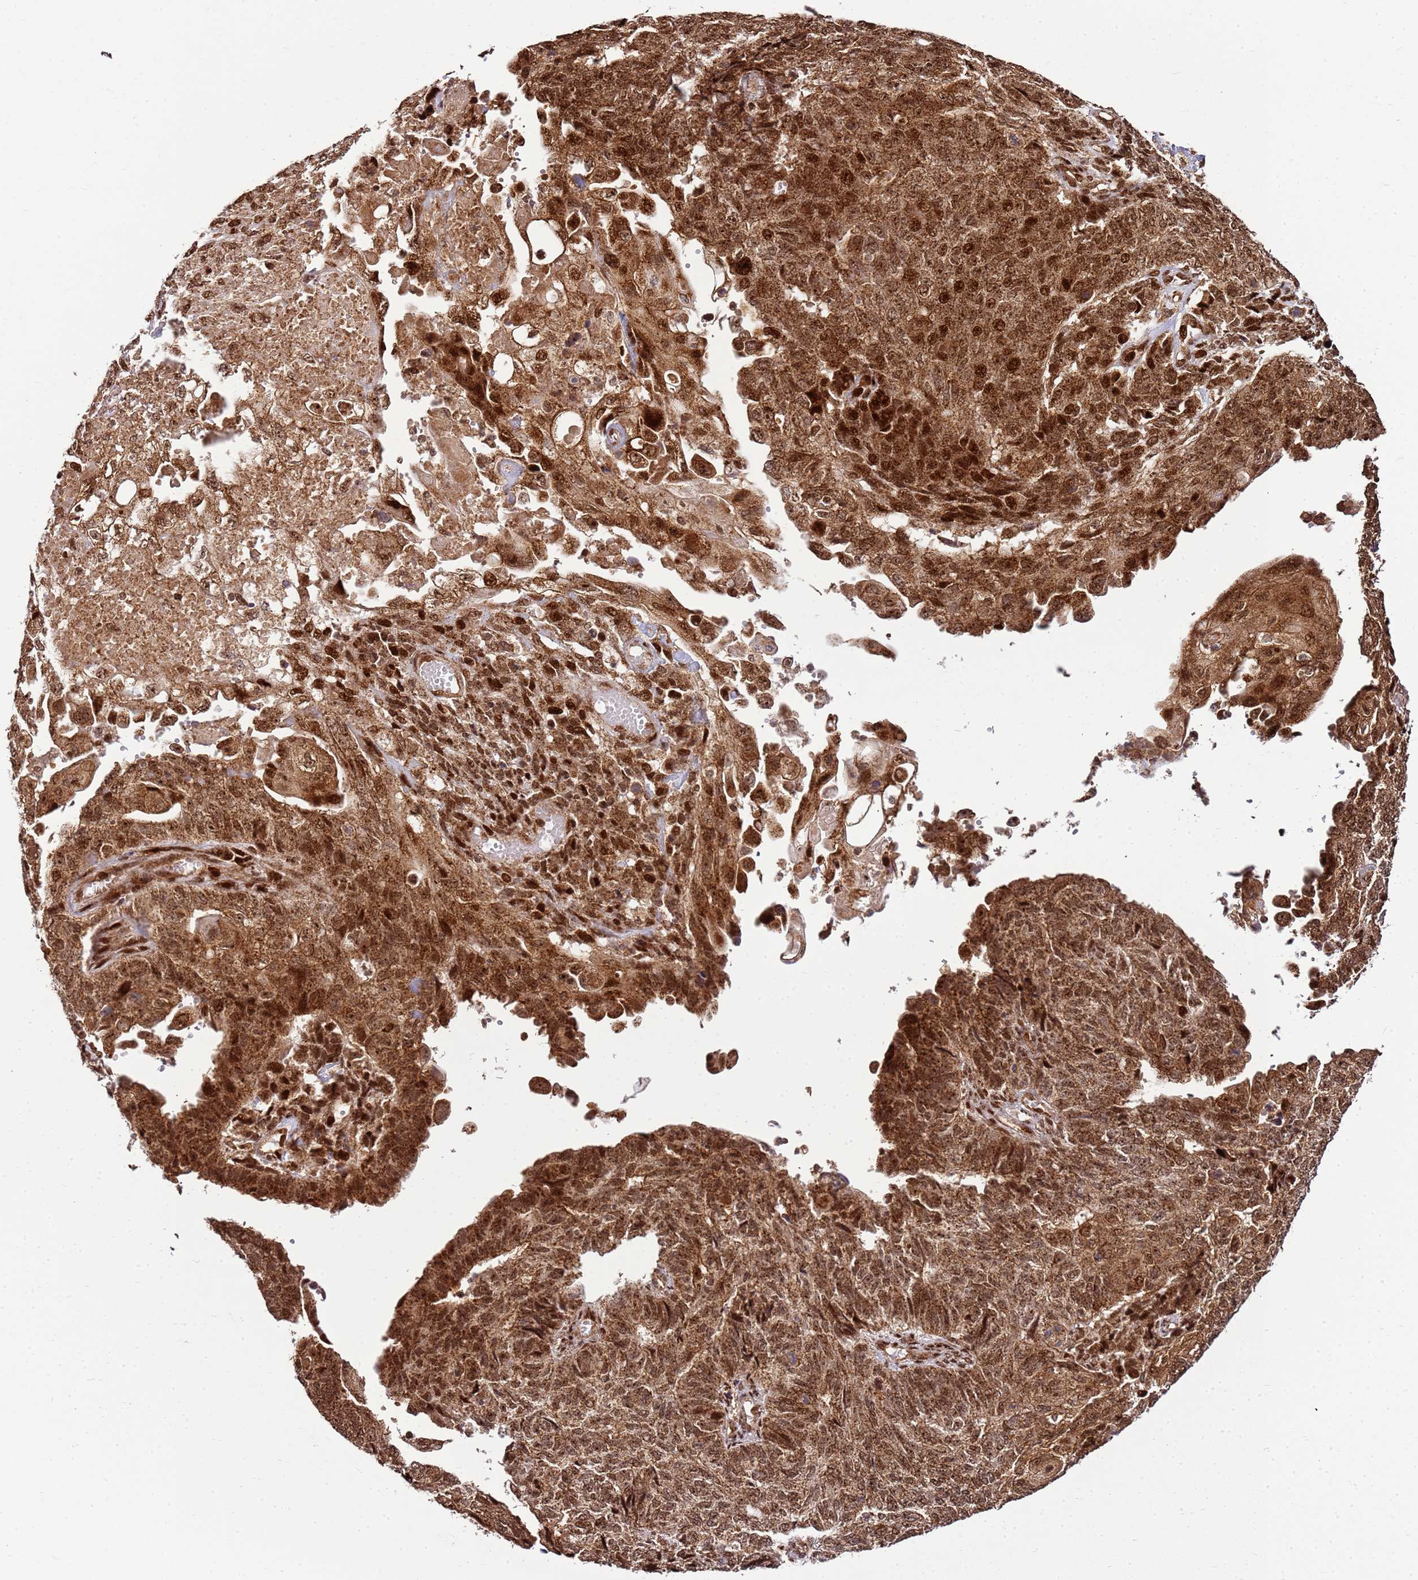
{"staining": {"intensity": "strong", "quantity": ">75%", "location": "cytoplasmic/membranous,nuclear"}, "tissue": "endometrial cancer", "cell_type": "Tumor cells", "image_type": "cancer", "snomed": [{"axis": "morphology", "description": "Adenocarcinoma, NOS"}, {"axis": "topography", "description": "Endometrium"}], "caption": "Strong cytoplasmic/membranous and nuclear positivity is identified in approximately >75% of tumor cells in endometrial cancer (adenocarcinoma).", "gene": "PEX14", "patient": {"sex": "female", "age": 32}}